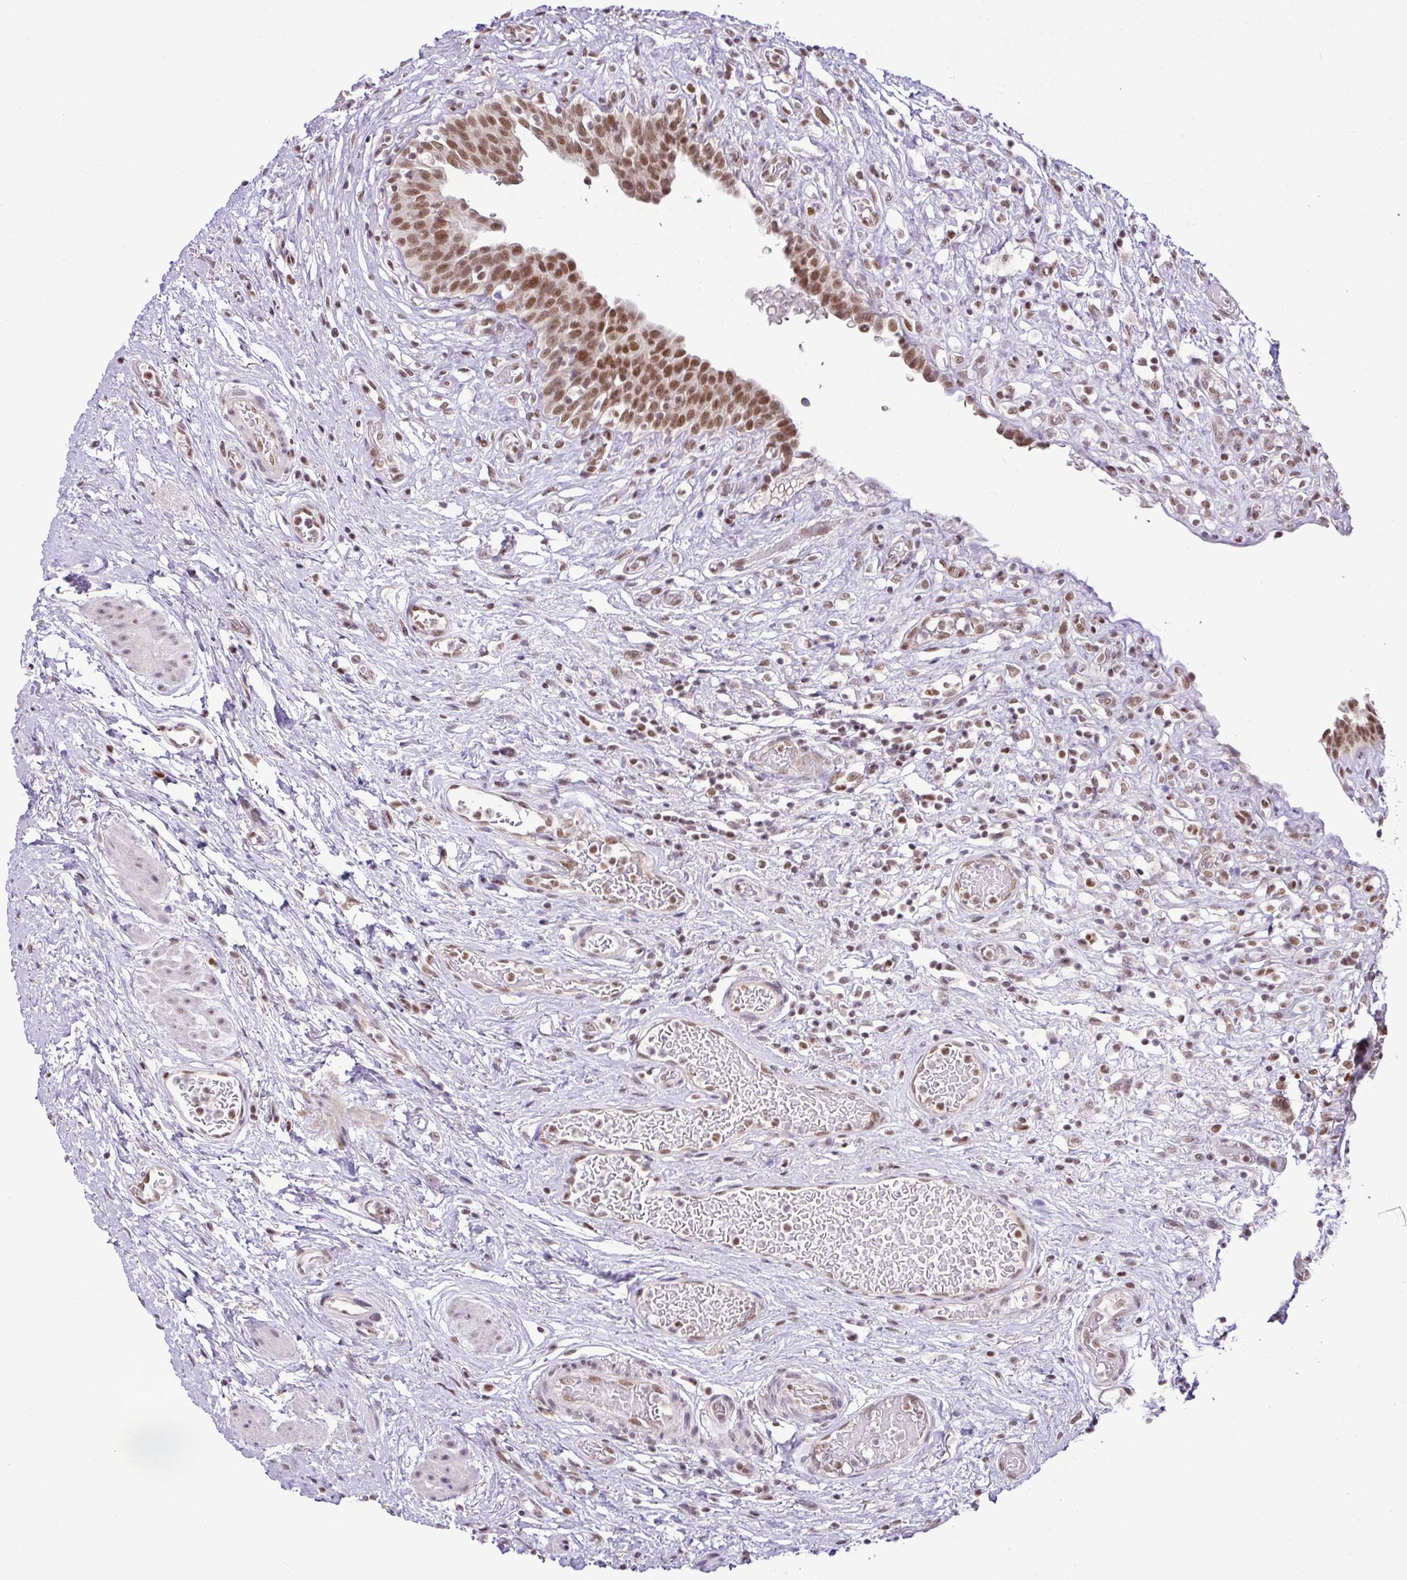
{"staining": {"intensity": "moderate", "quantity": ">75%", "location": "nuclear"}, "tissue": "urinary bladder", "cell_type": "Urothelial cells", "image_type": "normal", "snomed": [{"axis": "morphology", "description": "Normal tissue, NOS"}, {"axis": "topography", "description": "Urinary bladder"}], "caption": "Immunohistochemistry (DAB) staining of unremarkable urinary bladder demonstrates moderate nuclear protein expression in approximately >75% of urothelial cells.", "gene": "PGAP4", "patient": {"sex": "male", "age": 71}}